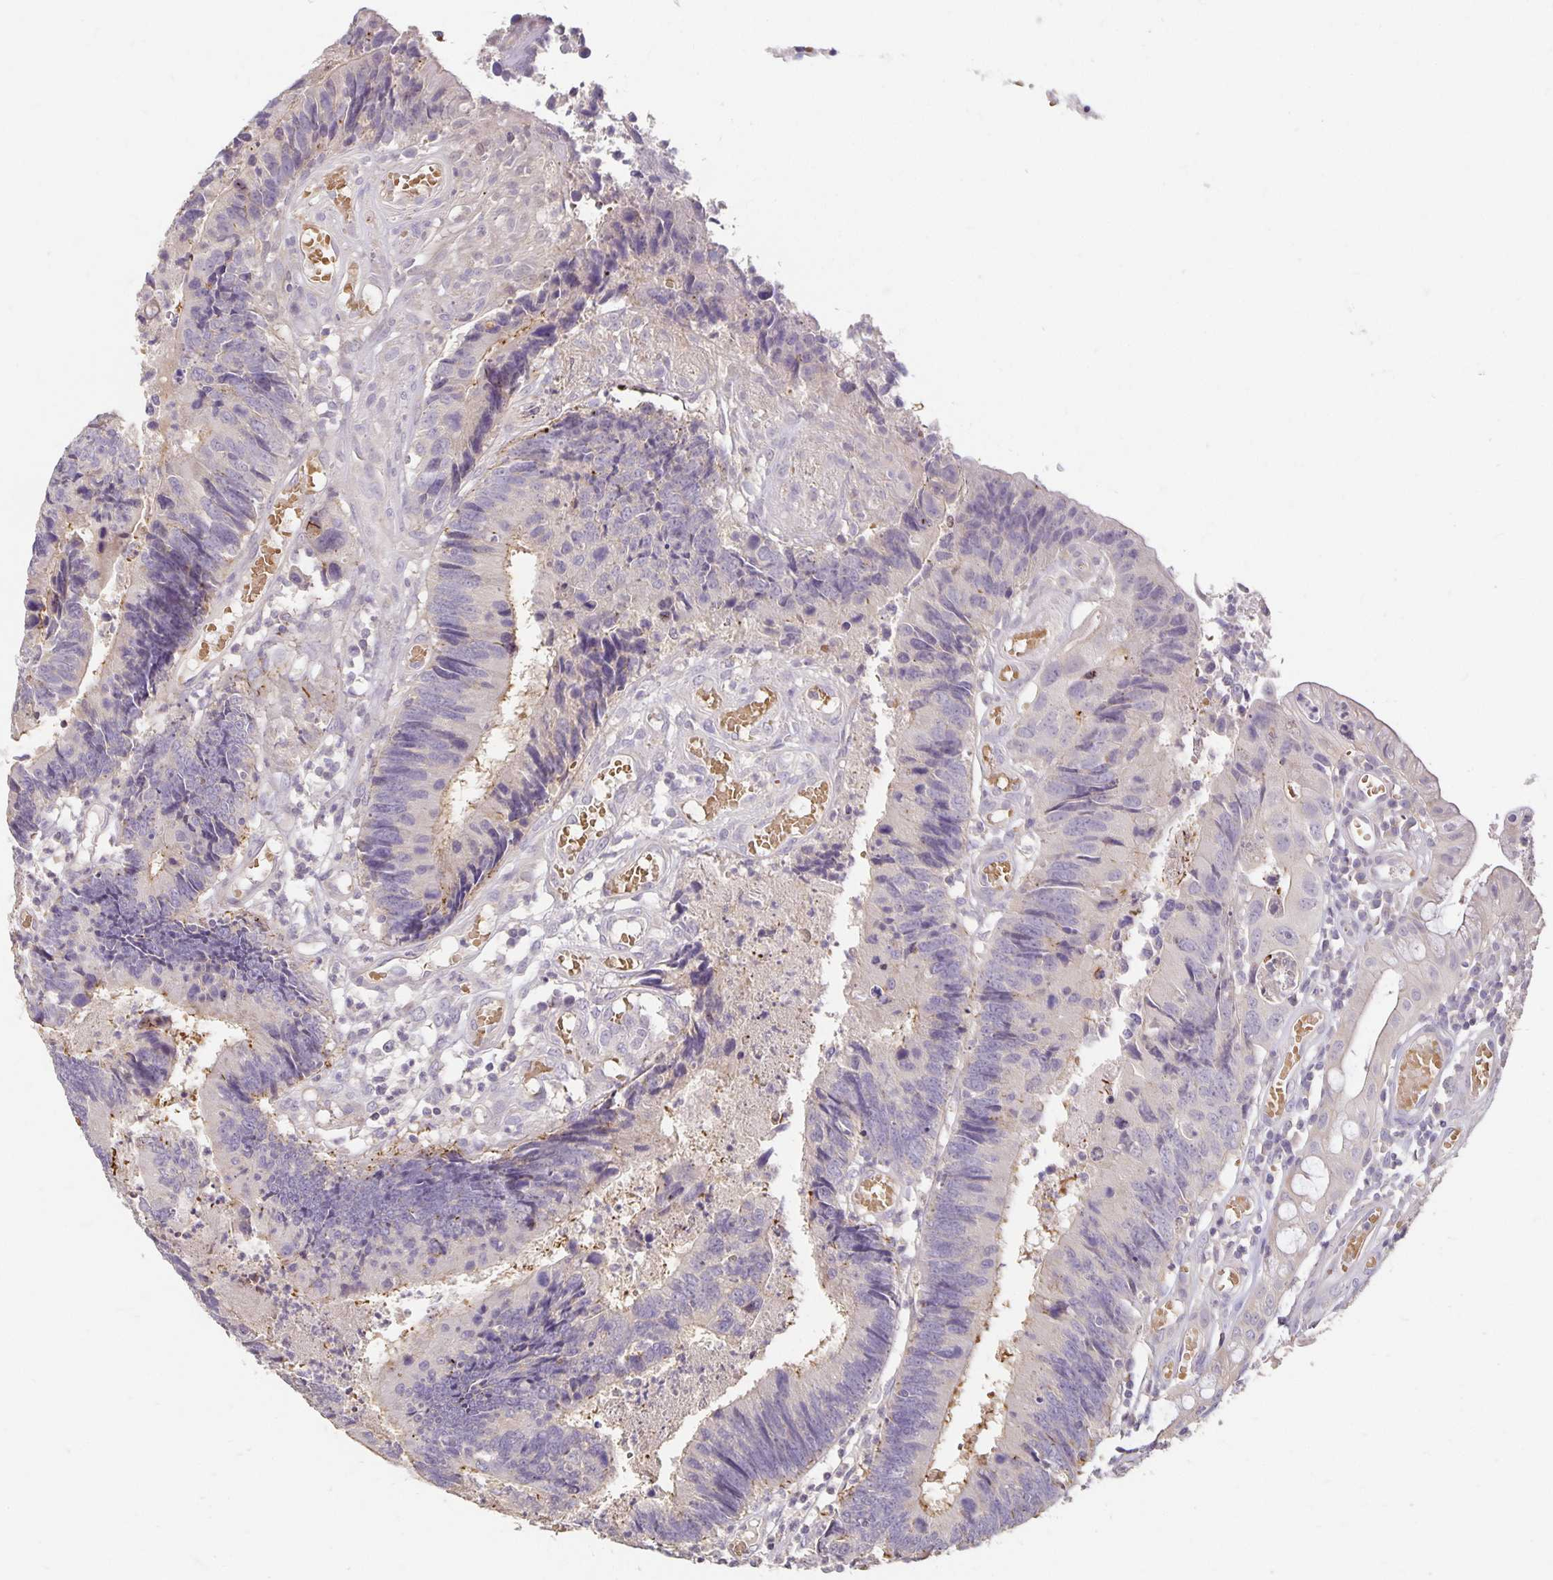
{"staining": {"intensity": "weak", "quantity": "<25%", "location": "cytoplasmic/membranous"}, "tissue": "colorectal cancer", "cell_type": "Tumor cells", "image_type": "cancer", "snomed": [{"axis": "morphology", "description": "Adenocarcinoma, NOS"}, {"axis": "topography", "description": "Colon"}], "caption": "Tumor cells are negative for brown protein staining in colorectal cancer (adenocarcinoma).", "gene": "CST6", "patient": {"sex": "female", "age": 67}}